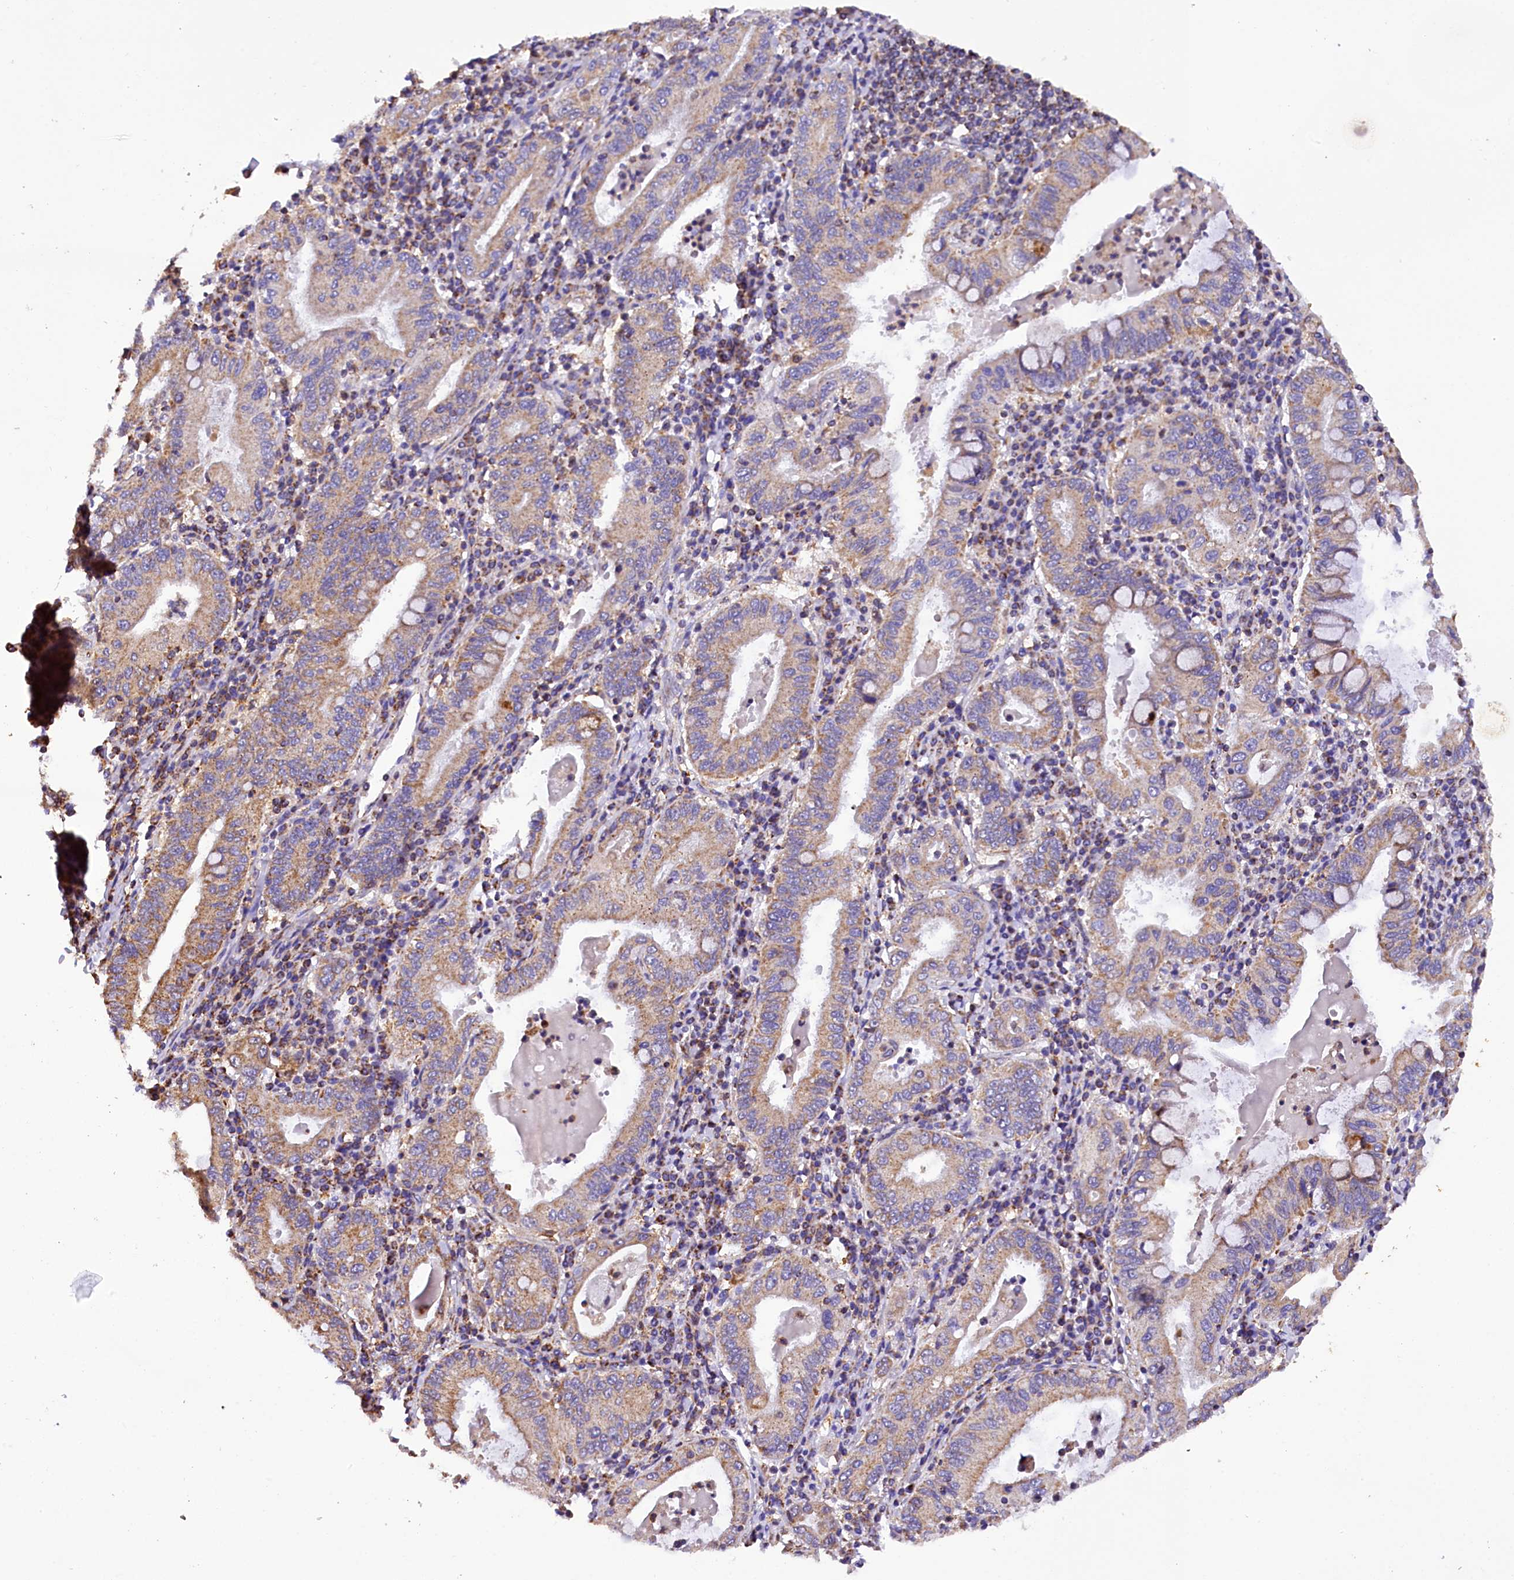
{"staining": {"intensity": "moderate", "quantity": "25%-75%", "location": "cytoplasmic/membranous"}, "tissue": "stomach cancer", "cell_type": "Tumor cells", "image_type": "cancer", "snomed": [{"axis": "morphology", "description": "Normal tissue, NOS"}, {"axis": "morphology", "description": "Adenocarcinoma, NOS"}, {"axis": "topography", "description": "Esophagus"}, {"axis": "topography", "description": "Stomach, upper"}, {"axis": "topography", "description": "Peripheral nerve tissue"}], "caption": "IHC micrograph of human stomach cancer stained for a protein (brown), which shows medium levels of moderate cytoplasmic/membranous positivity in approximately 25%-75% of tumor cells.", "gene": "TASOR2", "patient": {"sex": "male", "age": 62}}